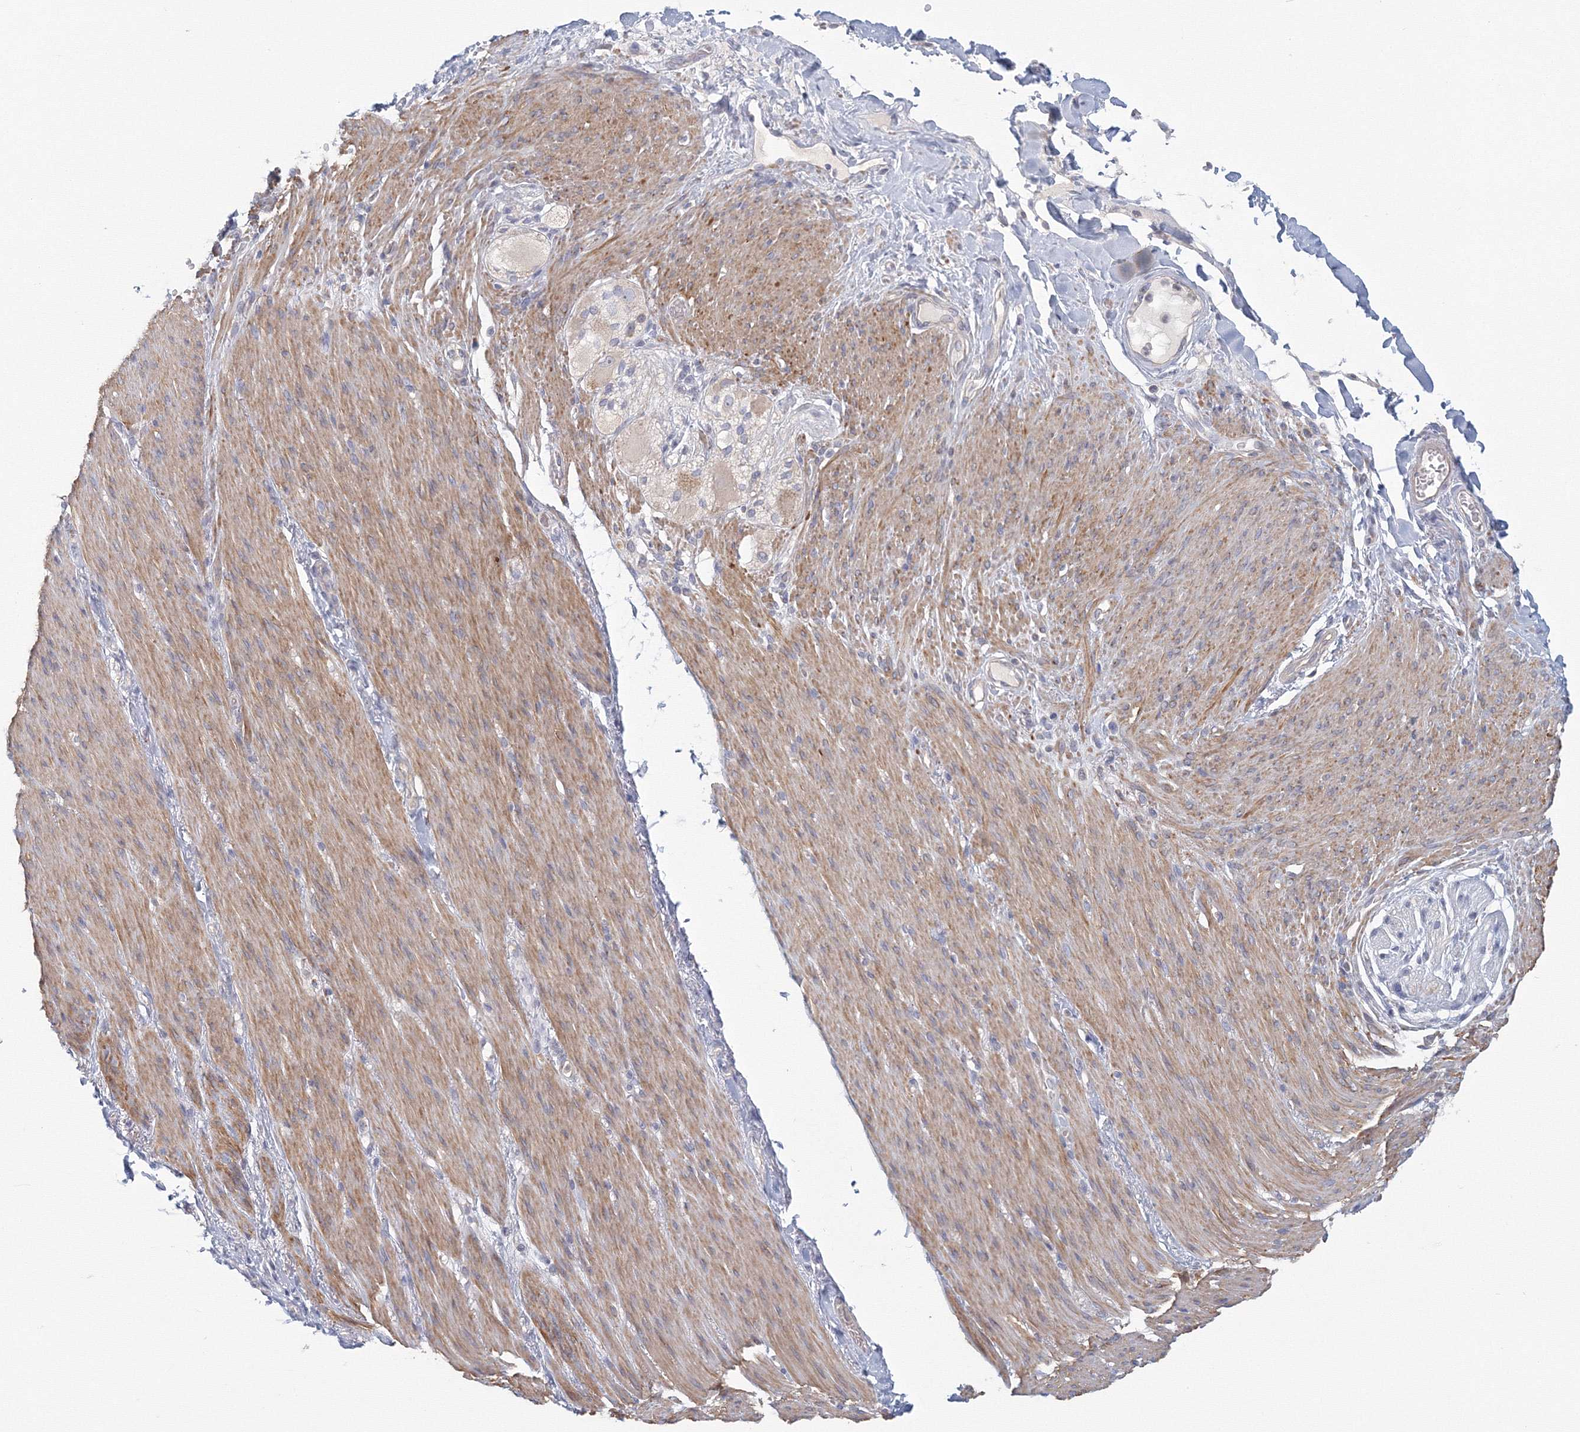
{"staining": {"intensity": "negative", "quantity": "none", "location": "none"}, "tissue": "adipose tissue", "cell_type": "Adipocytes", "image_type": "normal", "snomed": [{"axis": "morphology", "description": "Normal tissue, NOS"}, {"axis": "topography", "description": "Colon"}, {"axis": "topography", "description": "Peripheral nerve tissue"}], "caption": "Adipocytes are negative for brown protein staining in normal adipose tissue. The staining was performed using DAB (3,3'-diaminobenzidine) to visualize the protein expression in brown, while the nuclei were stained in blue with hematoxylin (Magnification: 20x).", "gene": "TACC2", "patient": {"sex": "female", "age": 61}}